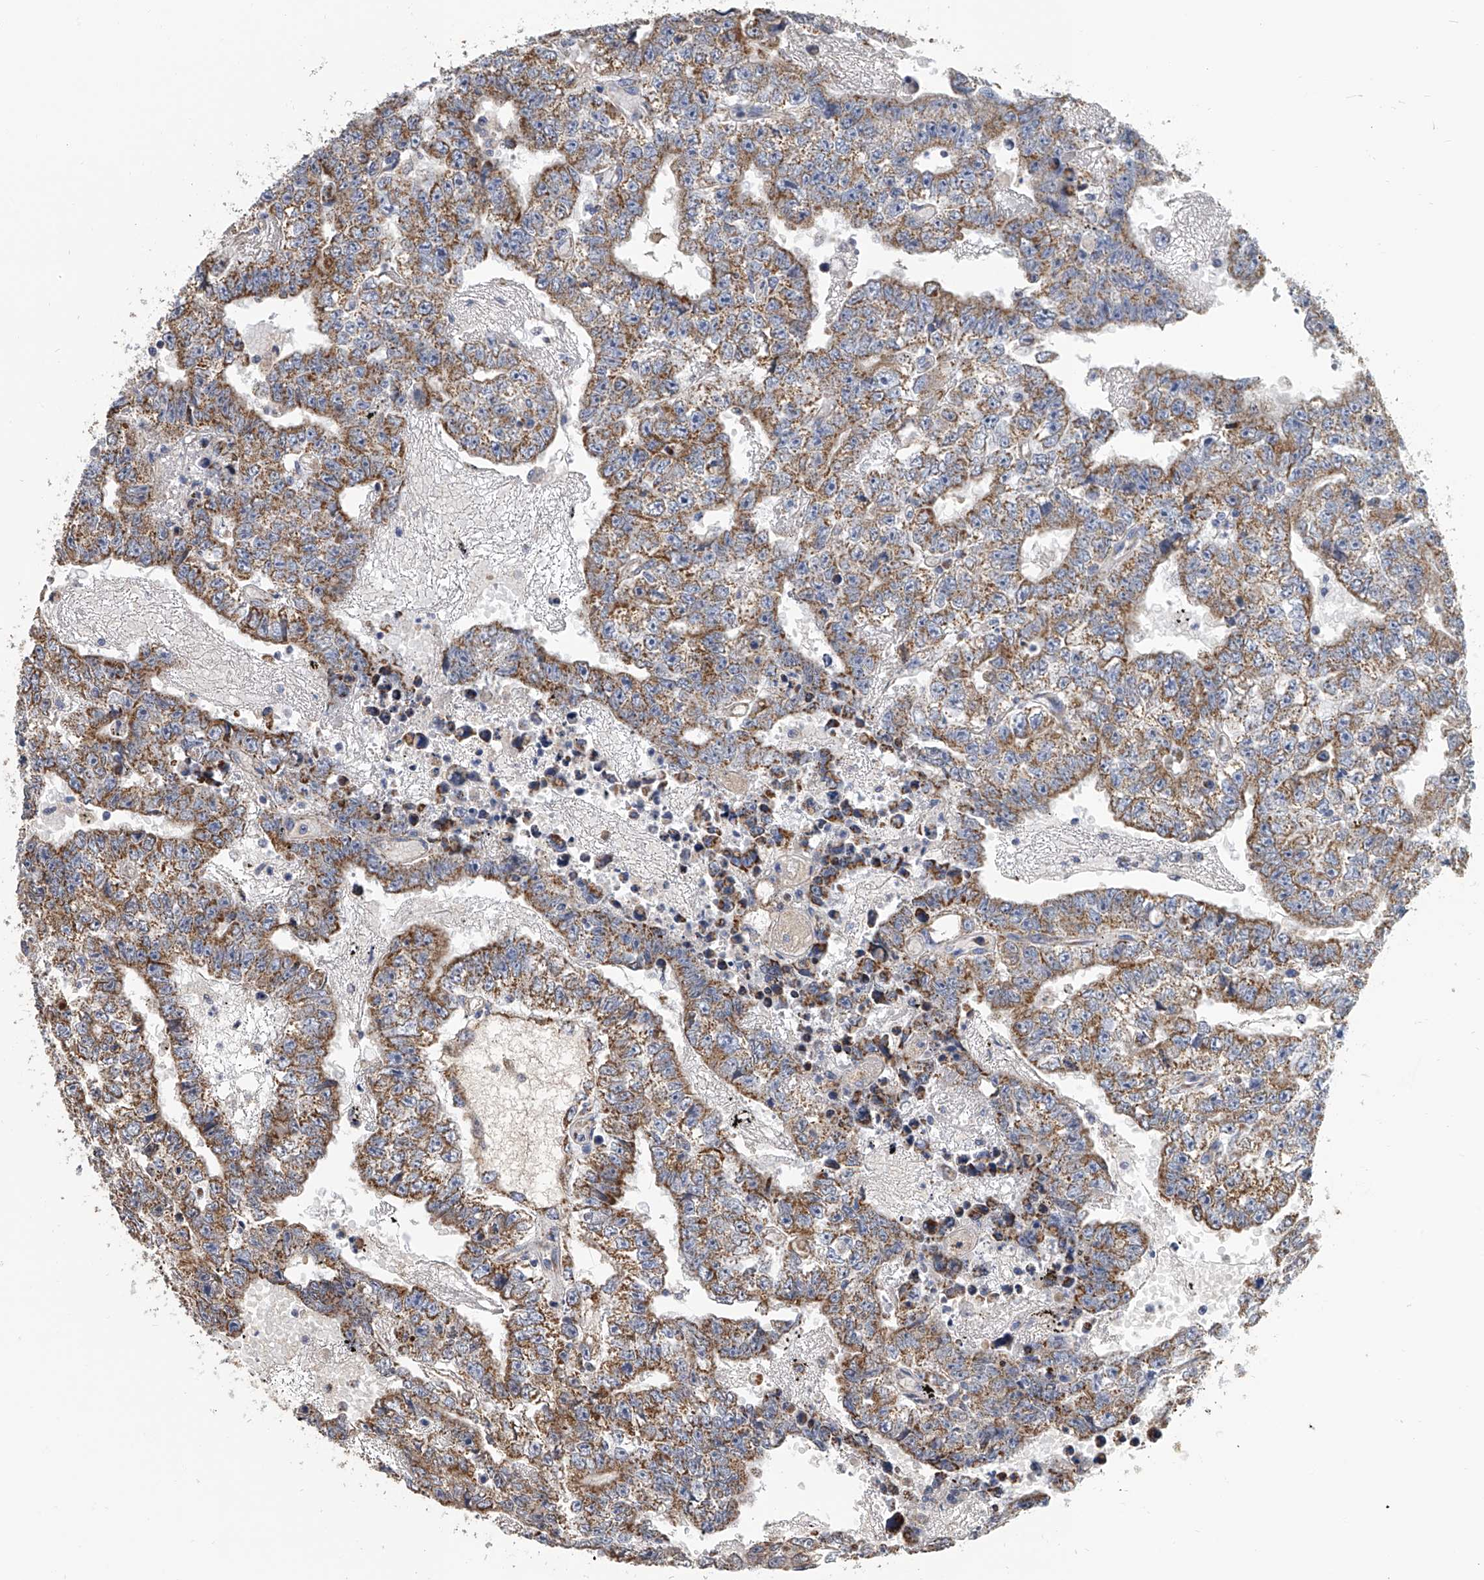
{"staining": {"intensity": "strong", "quantity": ">75%", "location": "cytoplasmic/membranous"}, "tissue": "testis cancer", "cell_type": "Tumor cells", "image_type": "cancer", "snomed": [{"axis": "morphology", "description": "Carcinoma, Embryonal, NOS"}, {"axis": "topography", "description": "Testis"}], "caption": "Brown immunohistochemical staining in human testis embryonal carcinoma exhibits strong cytoplasmic/membranous expression in approximately >75% of tumor cells. Nuclei are stained in blue.", "gene": "MRPL28", "patient": {"sex": "male", "age": 25}}